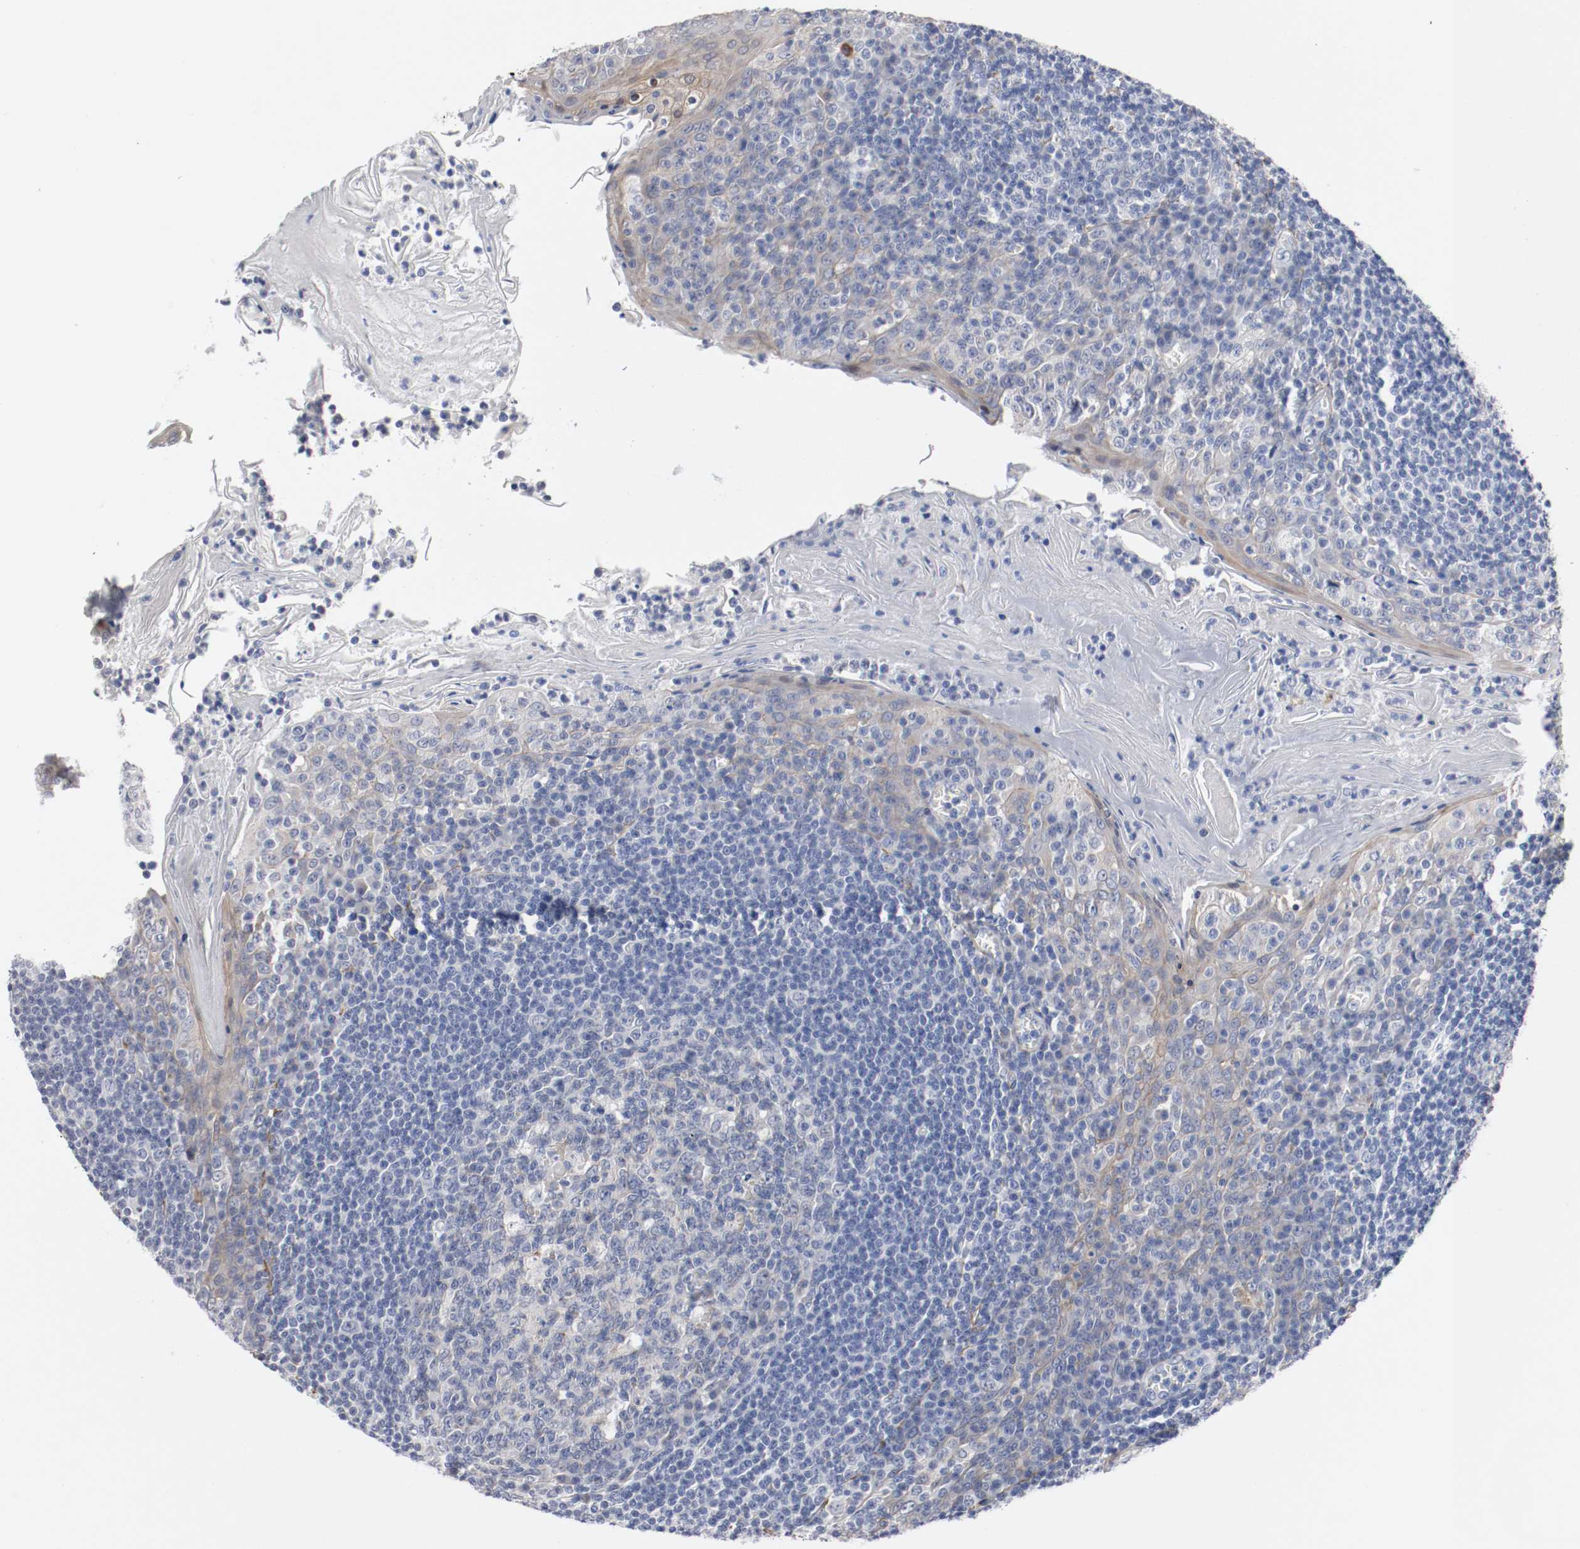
{"staining": {"intensity": "negative", "quantity": "none", "location": "none"}, "tissue": "tonsil", "cell_type": "Germinal center cells", "image_type": "normal", "snomed": [{"axis": "morphology", "description": "Normal tissue, NOS"}, {"axis": "topography", "description": "Tonsil"}], "caption": "The histopathology image displays no staining of germinal center cells in normal tonsil. (DAB (3,3'-diaminobenzidine) IHC with hematoxylin counter stain).", "gene": "TNC", "patient": {"sex": "male", "age": 31}}